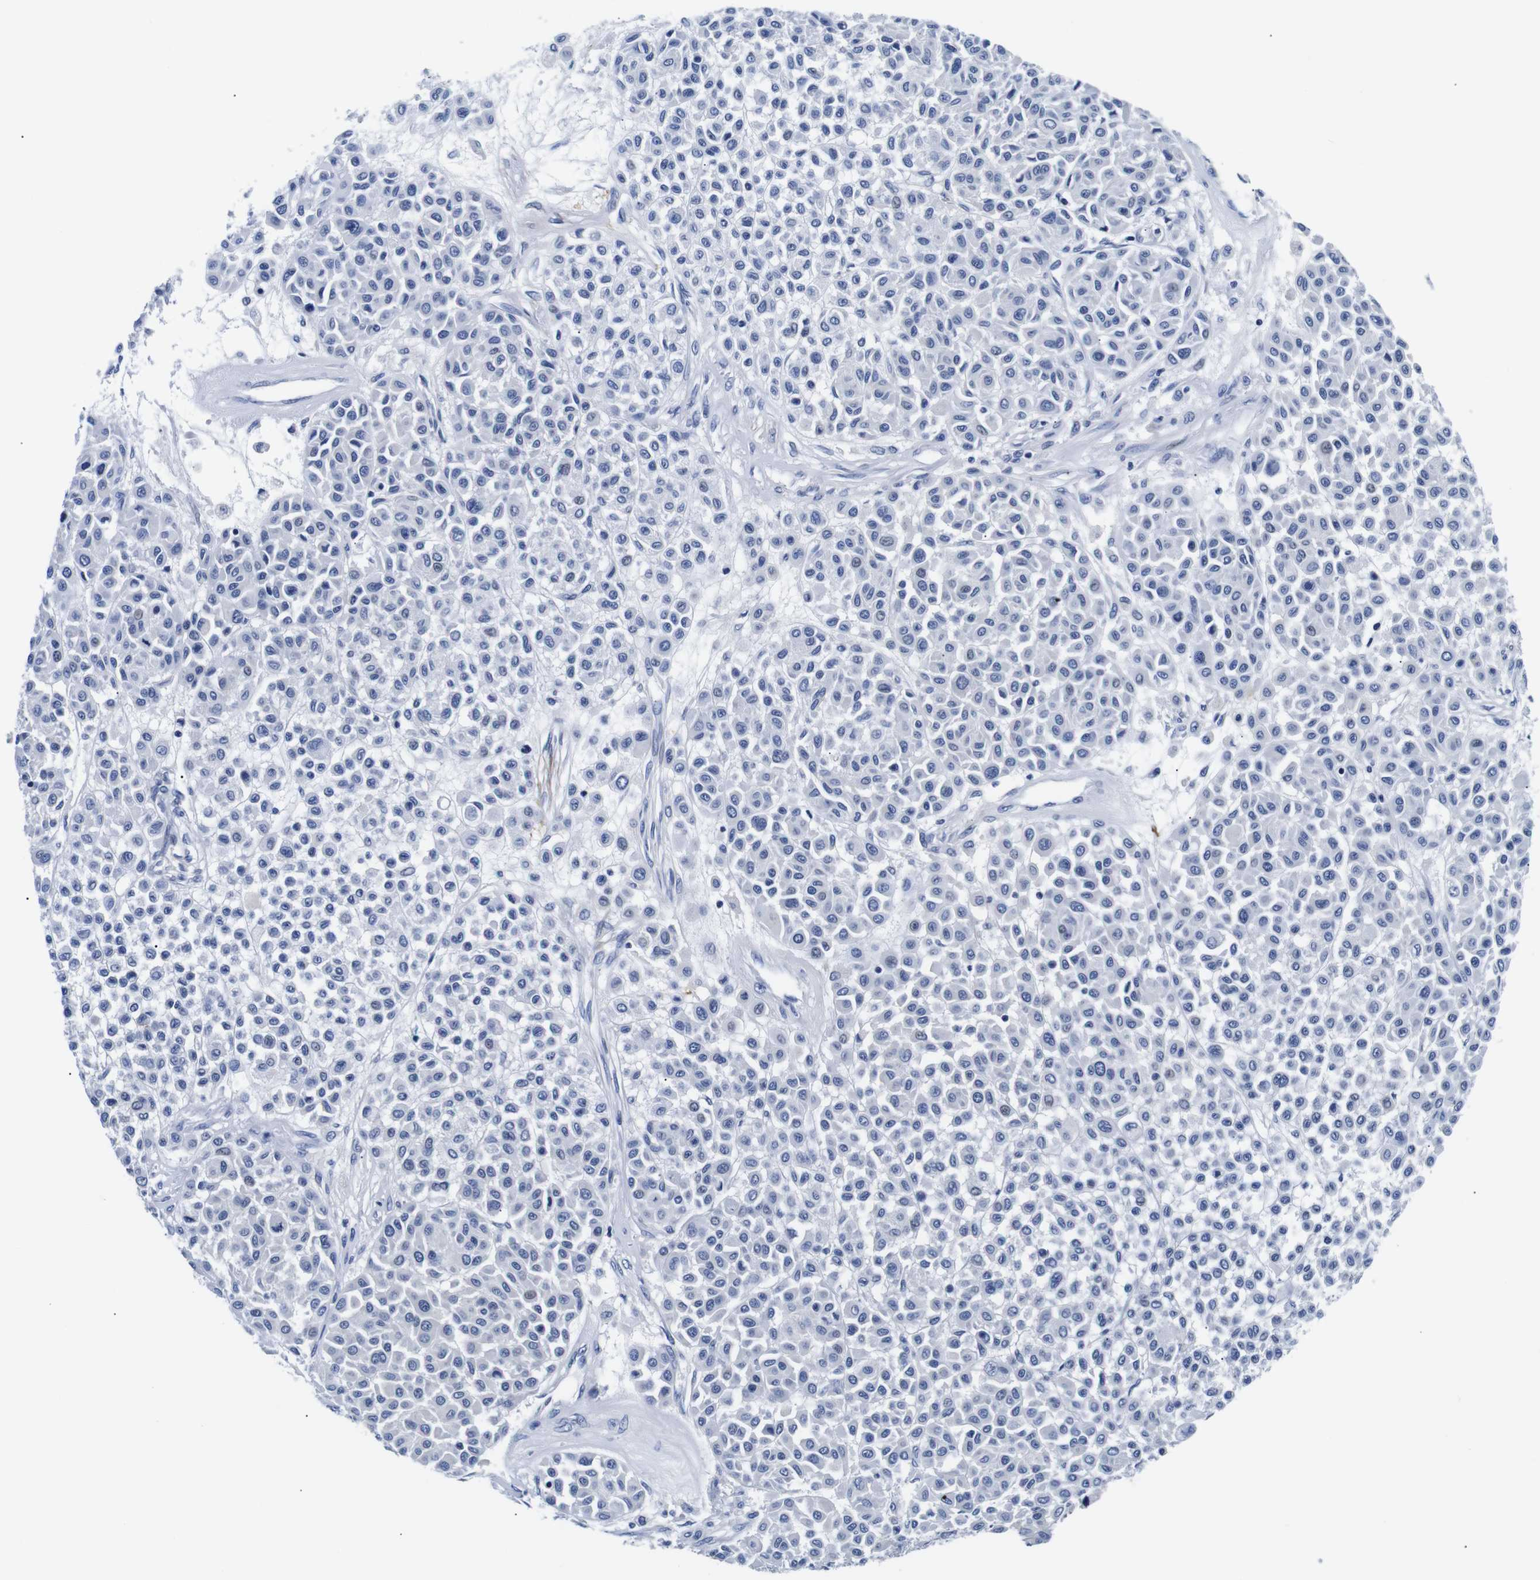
{"staining": {"intensity": "negative", "quantity": "none", "location": "none"}, "tissue": "melanoma", "cell_type": "Tumor cells", "image_type": "cancer", "snomed": [{"axis": "morphology", "description": "Malignant melanoma, Metastatic site"}, {"axis": "topography", "description": "Soft tissue"}], "caption": "Immunohistochemical staining of human melanoma shows no significant expression in tumor cells. (DAB immunohistochemistry (IHC) with hematoxylin counter stain).", "gene": "GAP43", "patient": {"sex": "male", "age": 41}}